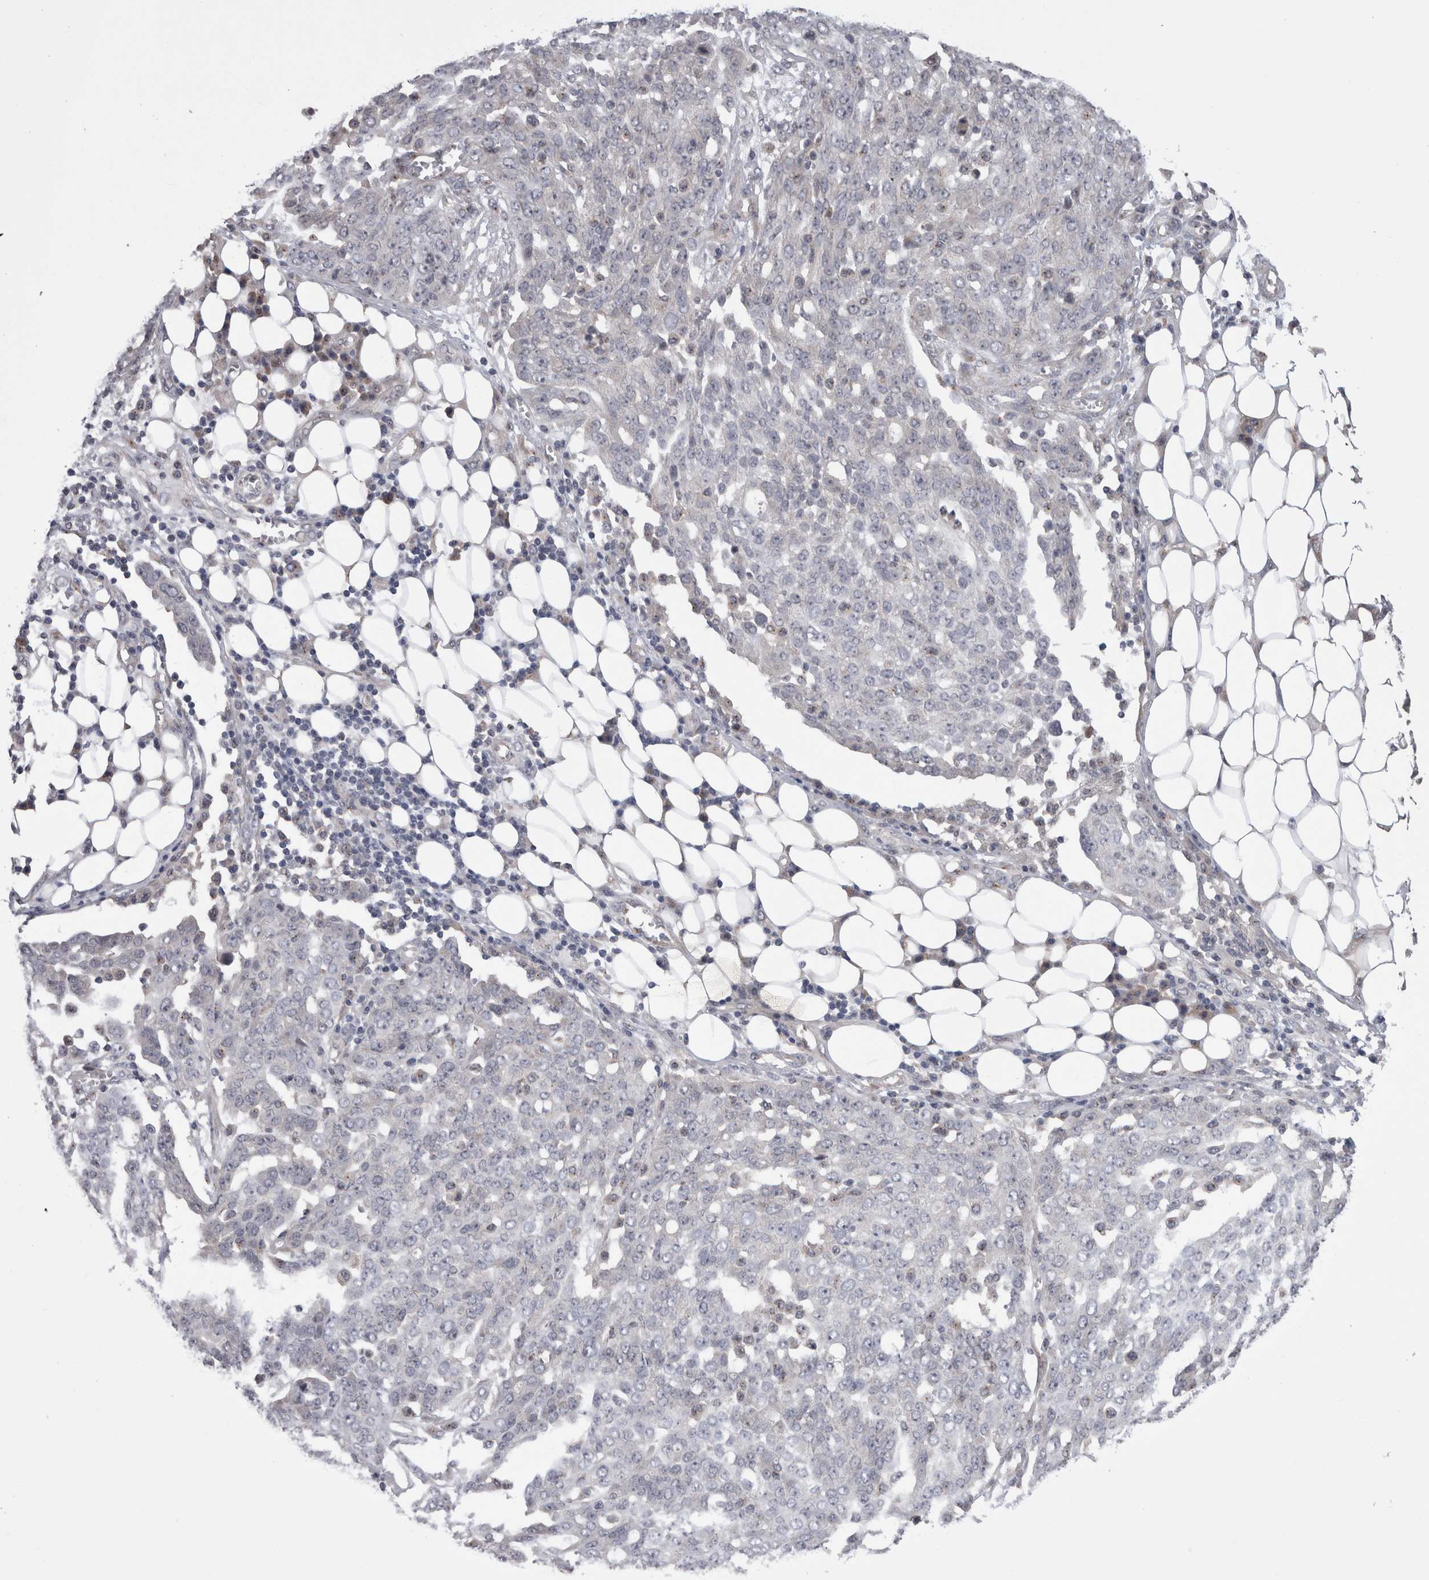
{"staining": {"intensity": "negative", "quantity": "none", "location": "none"}, "tissue": "ovarian cancer", "cell_type": "Tumor cells", "image_type": "cancer", "snomed": [{"axis": "morphology", "description": "Cystadenocarcinoma, serous, NOS"}, {"axis": "topography", "description": "Soft tissue"}, {"axis": "topography", "description": "Ovary"}], "caption": "A photomicrograph of human ovarian serous cystadenocarcinoma is negative for staining in tumor cells.", "gene": "DCTN6", "patient": {"sex": "female", "age": 57}}